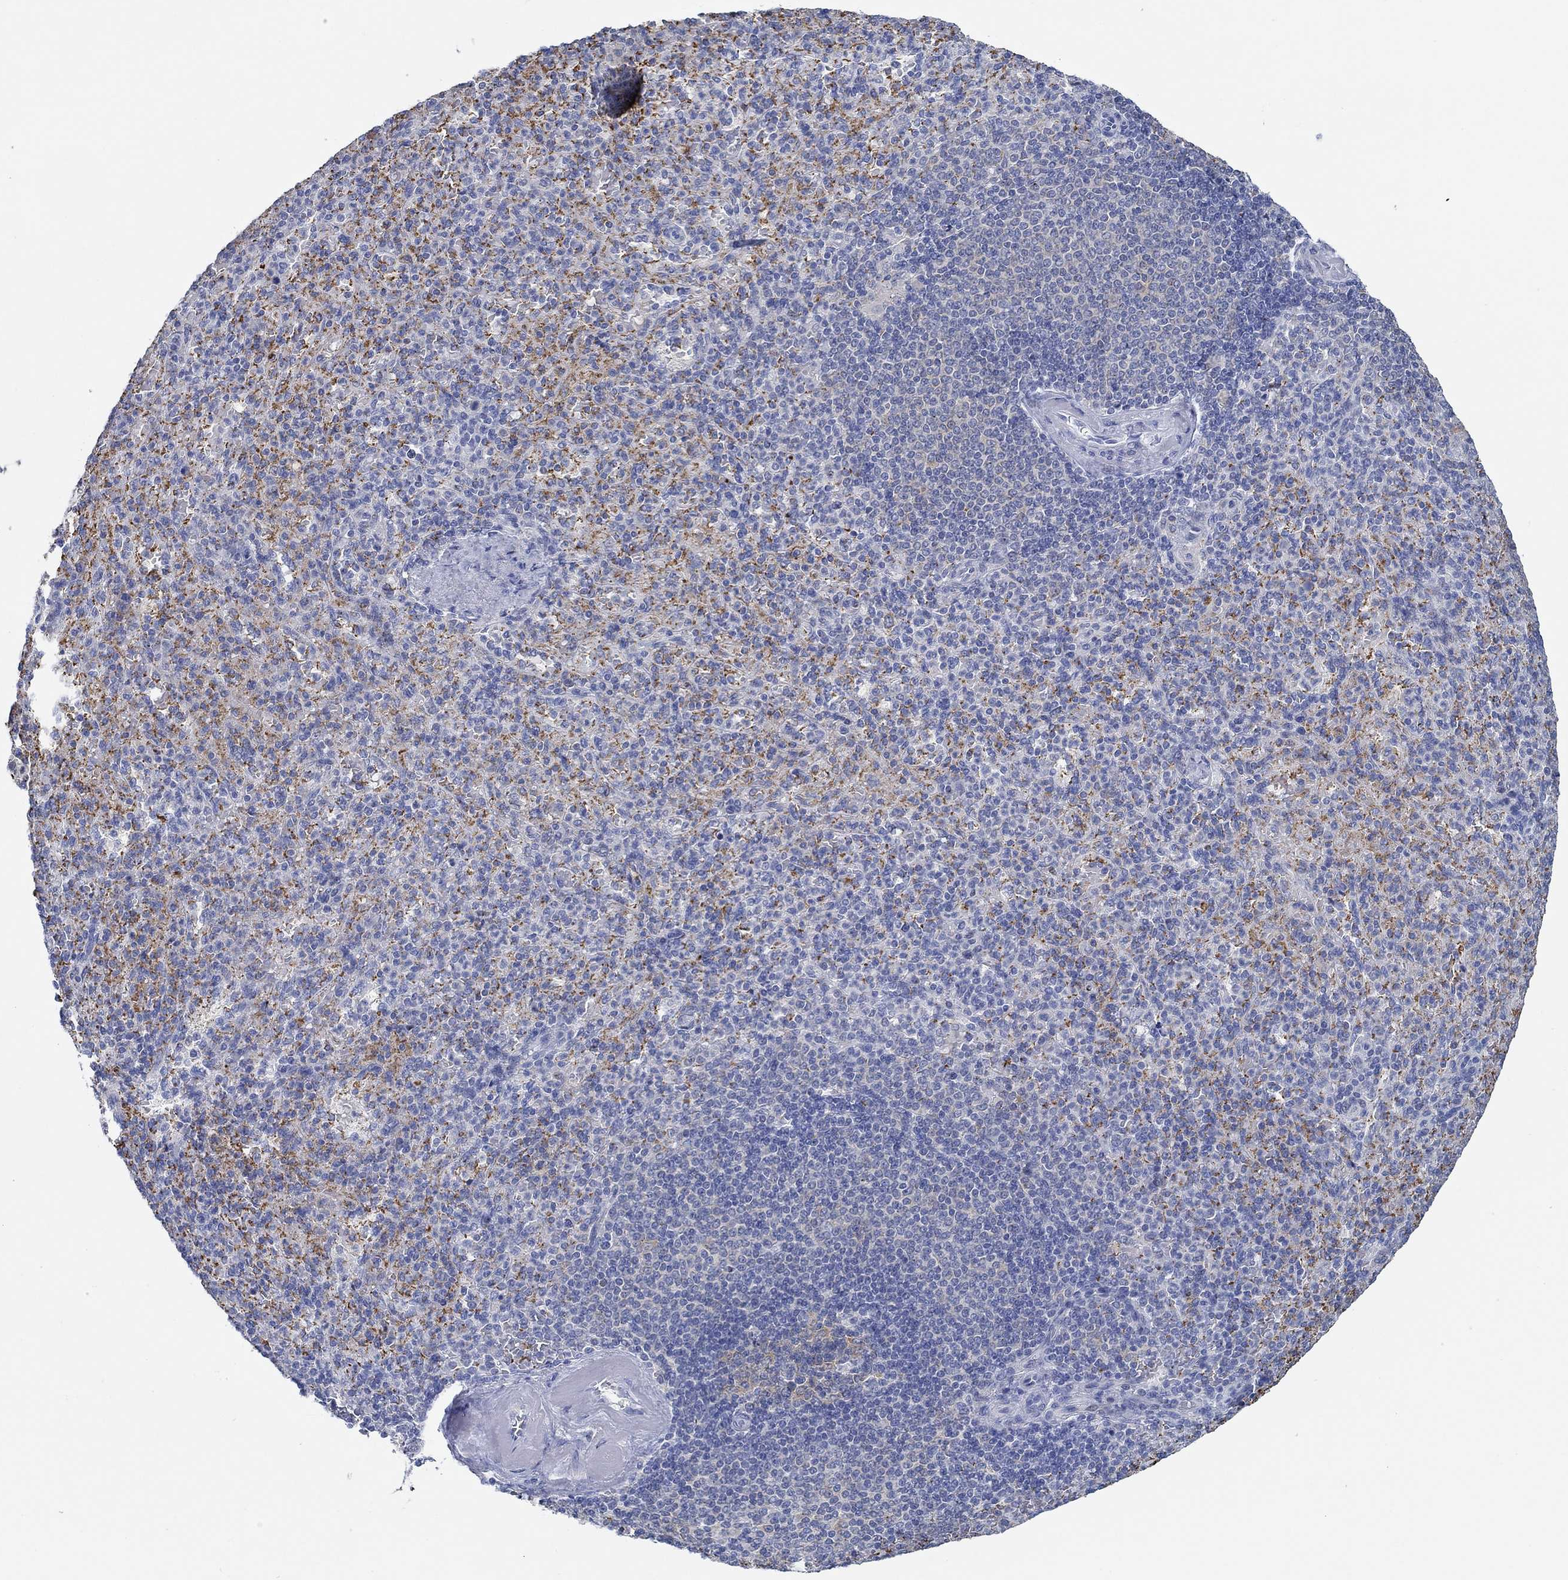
{"staining": {"intensity": "strong", "quantity": "25%-75%", "location": "cytoplasmic/membranous"}, "tissue": "spleen", "cell_type": "Cells in red pulp", "image_type": "normal", "snomed": [{"axis": "morphology", "description": "Normal tissue, NOS"}, {"axis": "topography", "description": "Spleen"}], "caption": "Strong cytoplasmic/membranous positivity for a protein is seen in about 25%-75% of cells in red pulp of normal spleen using immunohistochemistry.", "gene": "SLC27A3", "patient": {"sex": "female", "age": 74}}